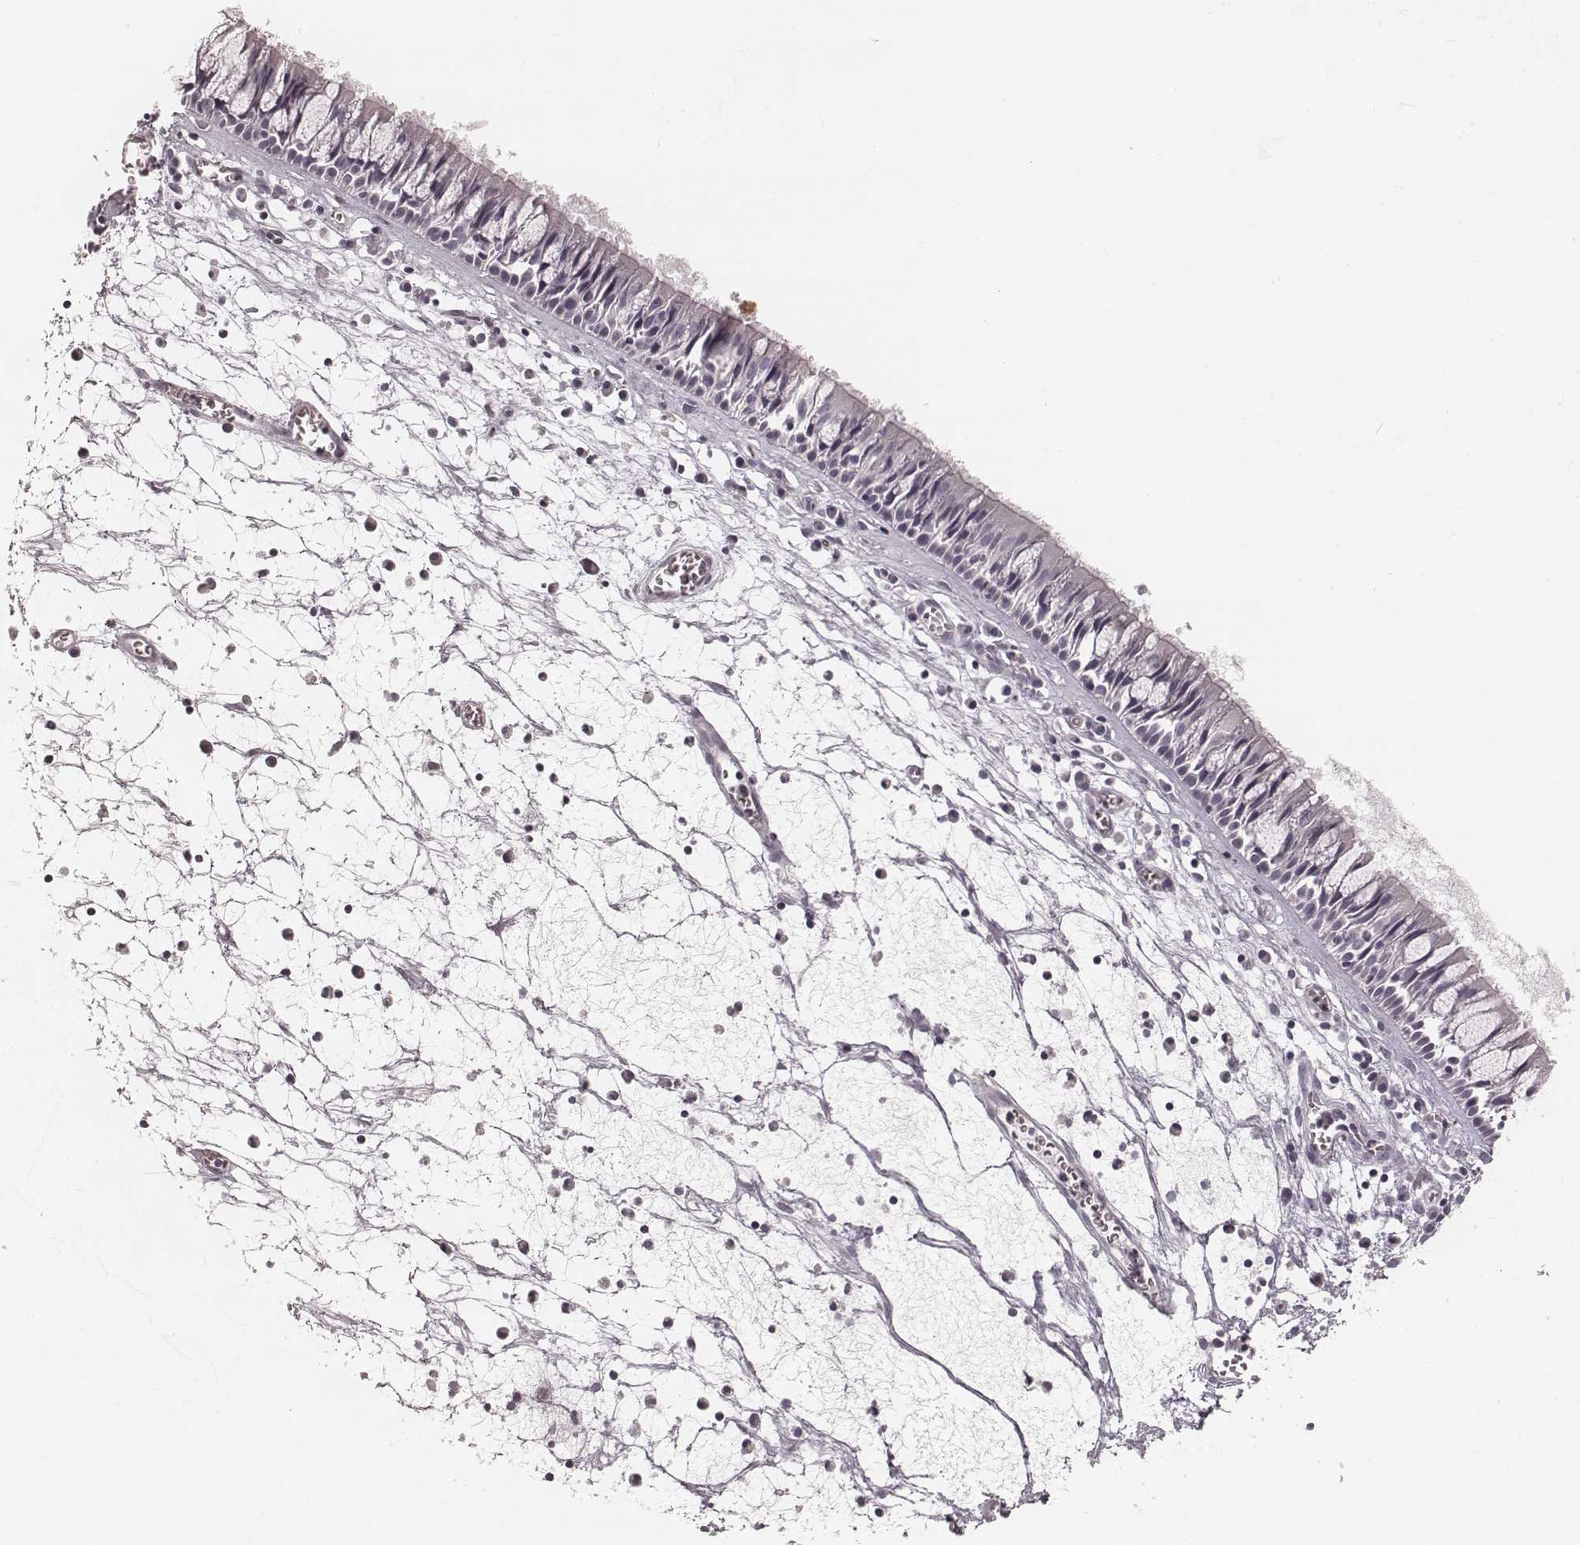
{"staining": {"intensity": "negative", "quantity": "none", "location": "none"}, "tissue": "nasopharynx", "cell_type": "Respiratory epithelial cells", "image_type": "normal", "snomed": [{"axis": "morphology", "description": "Normal tissue, NOS"}, {"axis": "topography", "description": "Nasopharynx"}], "caption": "Immunohistochemistry (IHC) of unremarkable human nasopharynx shows no staining in respiratory epithelial cells. (DAB immunohistochemistry, high magnification).", "gene": "SPATA24", "patient": {"sex": "male", "age": 61}}